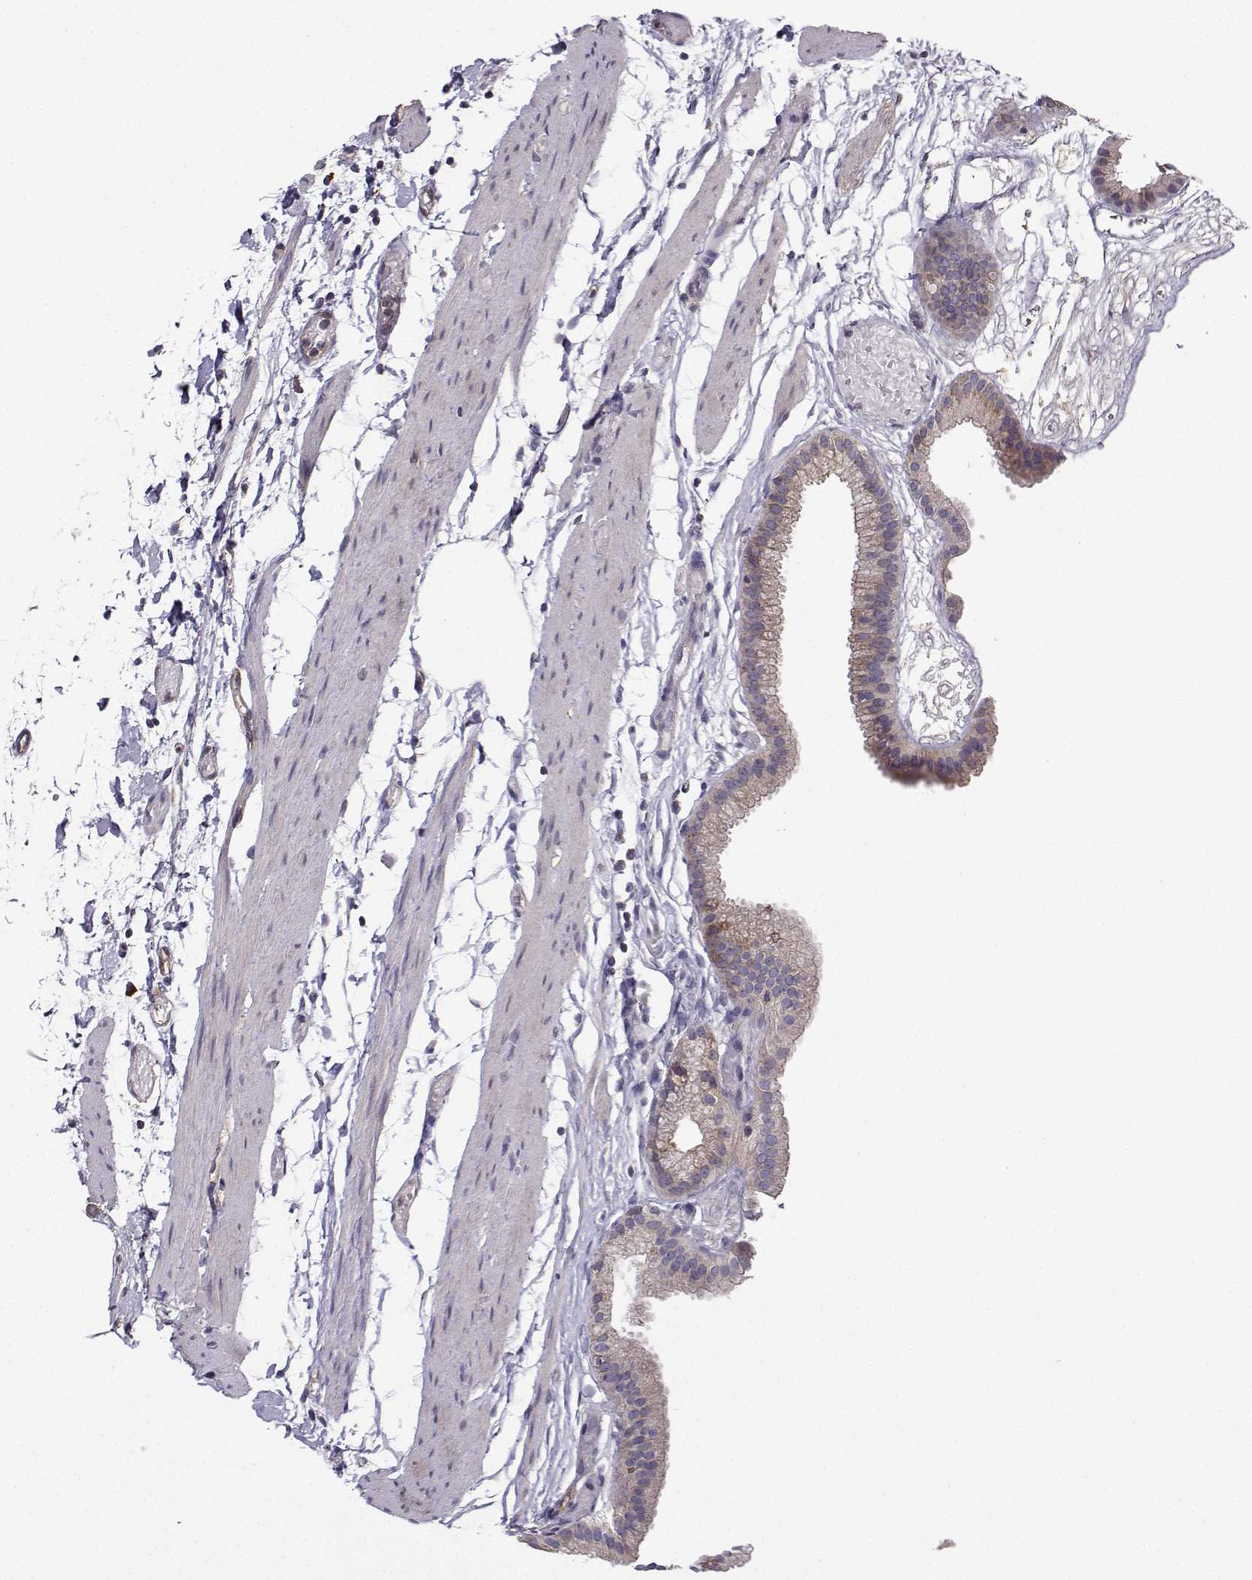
{"staining": {"intensity": "strong", "quantity": ">75%", "location": "cytoplasmic/membranous"}, "tissue": "gallbladder", "cell_type": "Glandular cells", "image_type": "normal", "snomed": [{"axis": "morphology", "description": "Normal tissue, NOS"}, {"axis": "topography", "description": "Gallbladder"}], "caption": "Protein staining exhibits strong cytoplasmic/membranous expression in approximately >75% of glandular cells in benign gallbladder.", "gene": "ITGB8", "patient": {"sex": "female", "age": 45}}